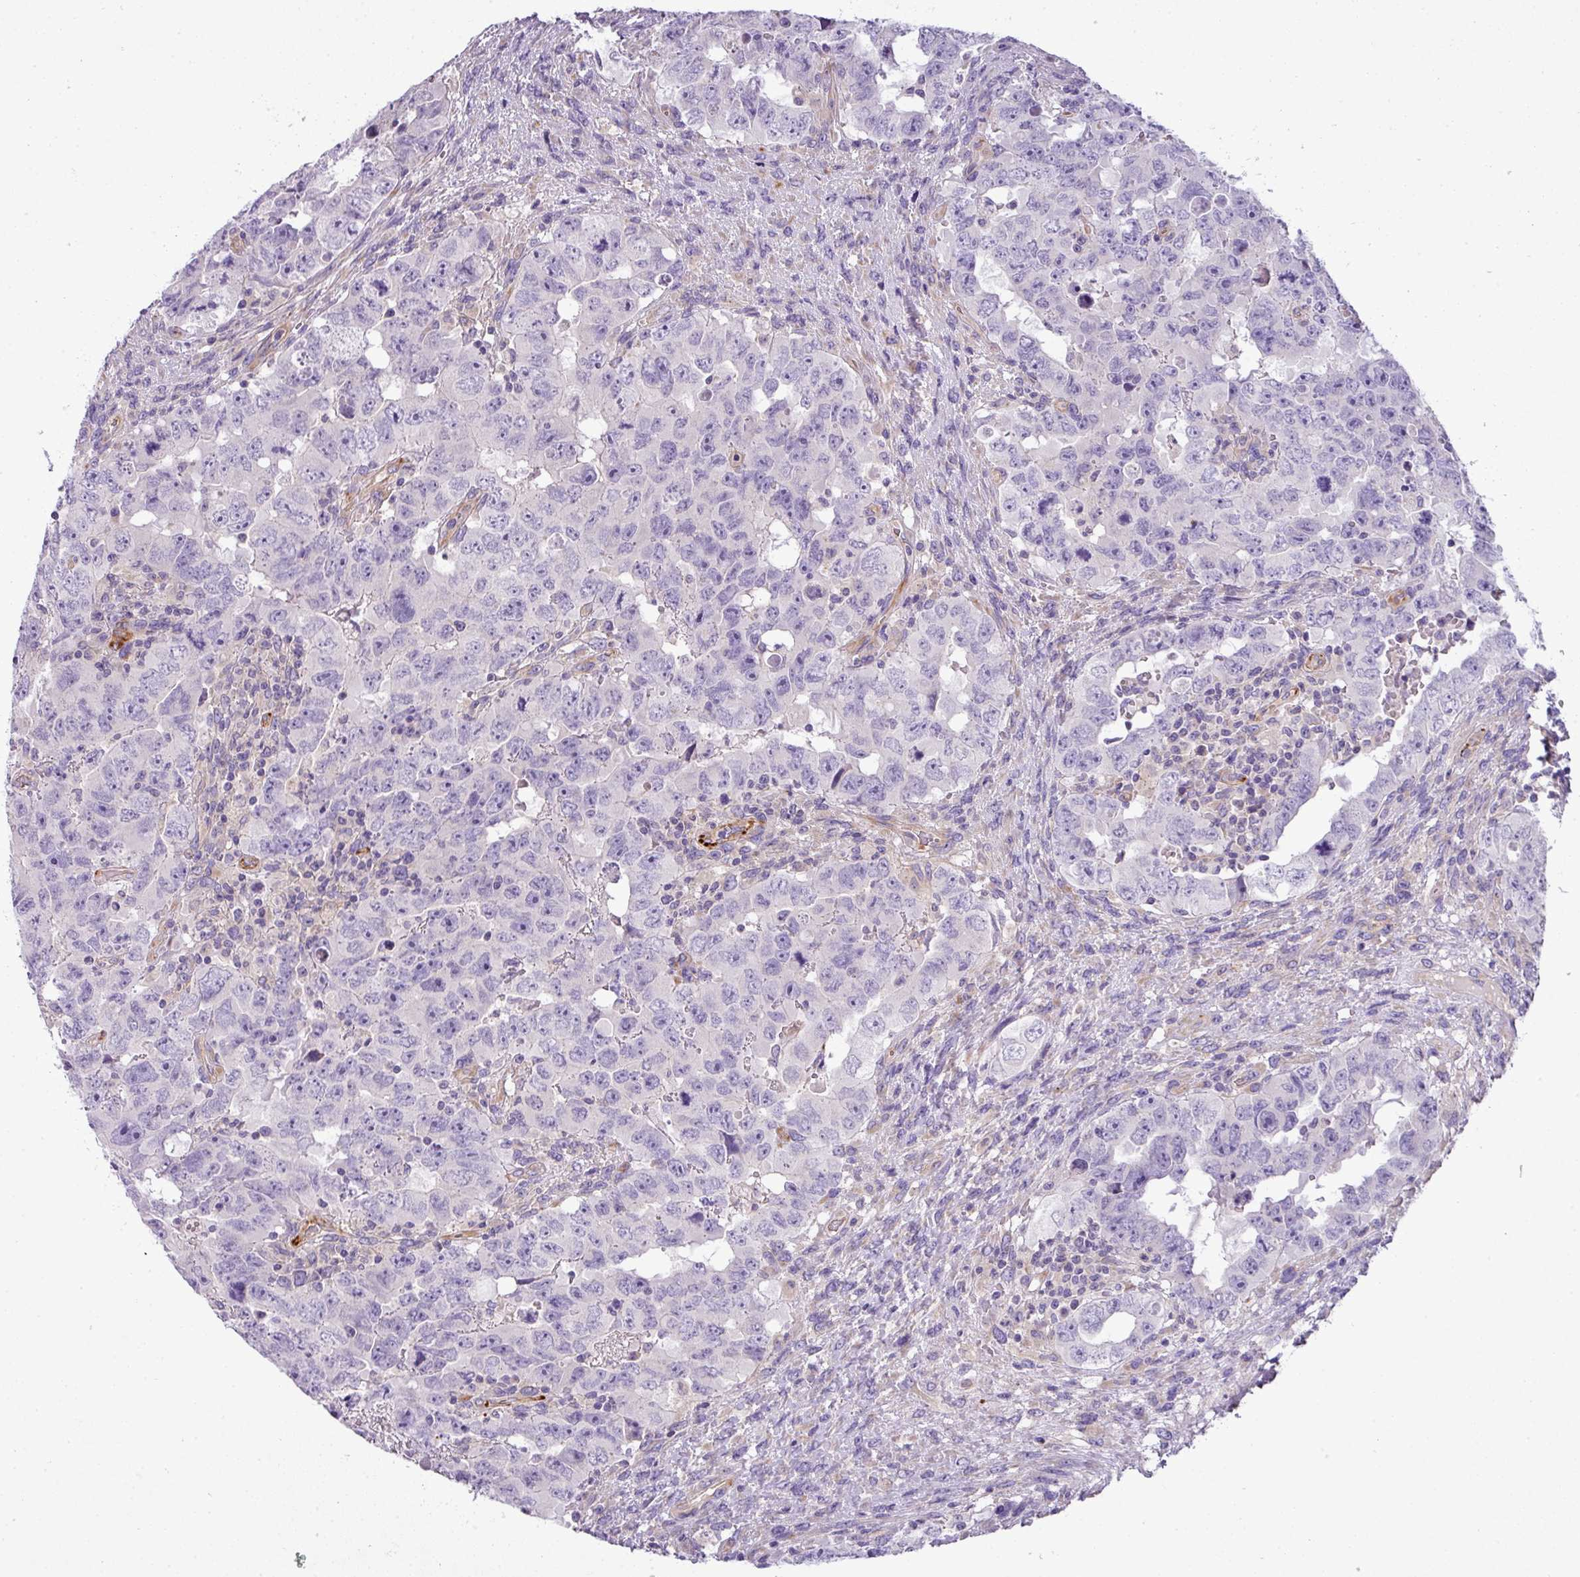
{"staining": {"intensity": "negative", "quantity": "none", "location": "none"}, "tissue": "testis cancer", "cell_type": "Tumor cells", "image_type": "cancer", "snomed": [{"axis": "morphology", "description": "Carcinoma, Embryonal, NOS"}, {"axis": "topography", "description": "Testis"}], "caption": "This is a histopathology image of immunohistochemistry staining of testis cancer (embryonal carcinoma), which shows no positivity in tumor cells. (DAB immunohistochemistry (IHC) with hematoxylin counter stain).", "gene": "ENSG00000273748", "patient": {"sex": "male", "age": 24}}